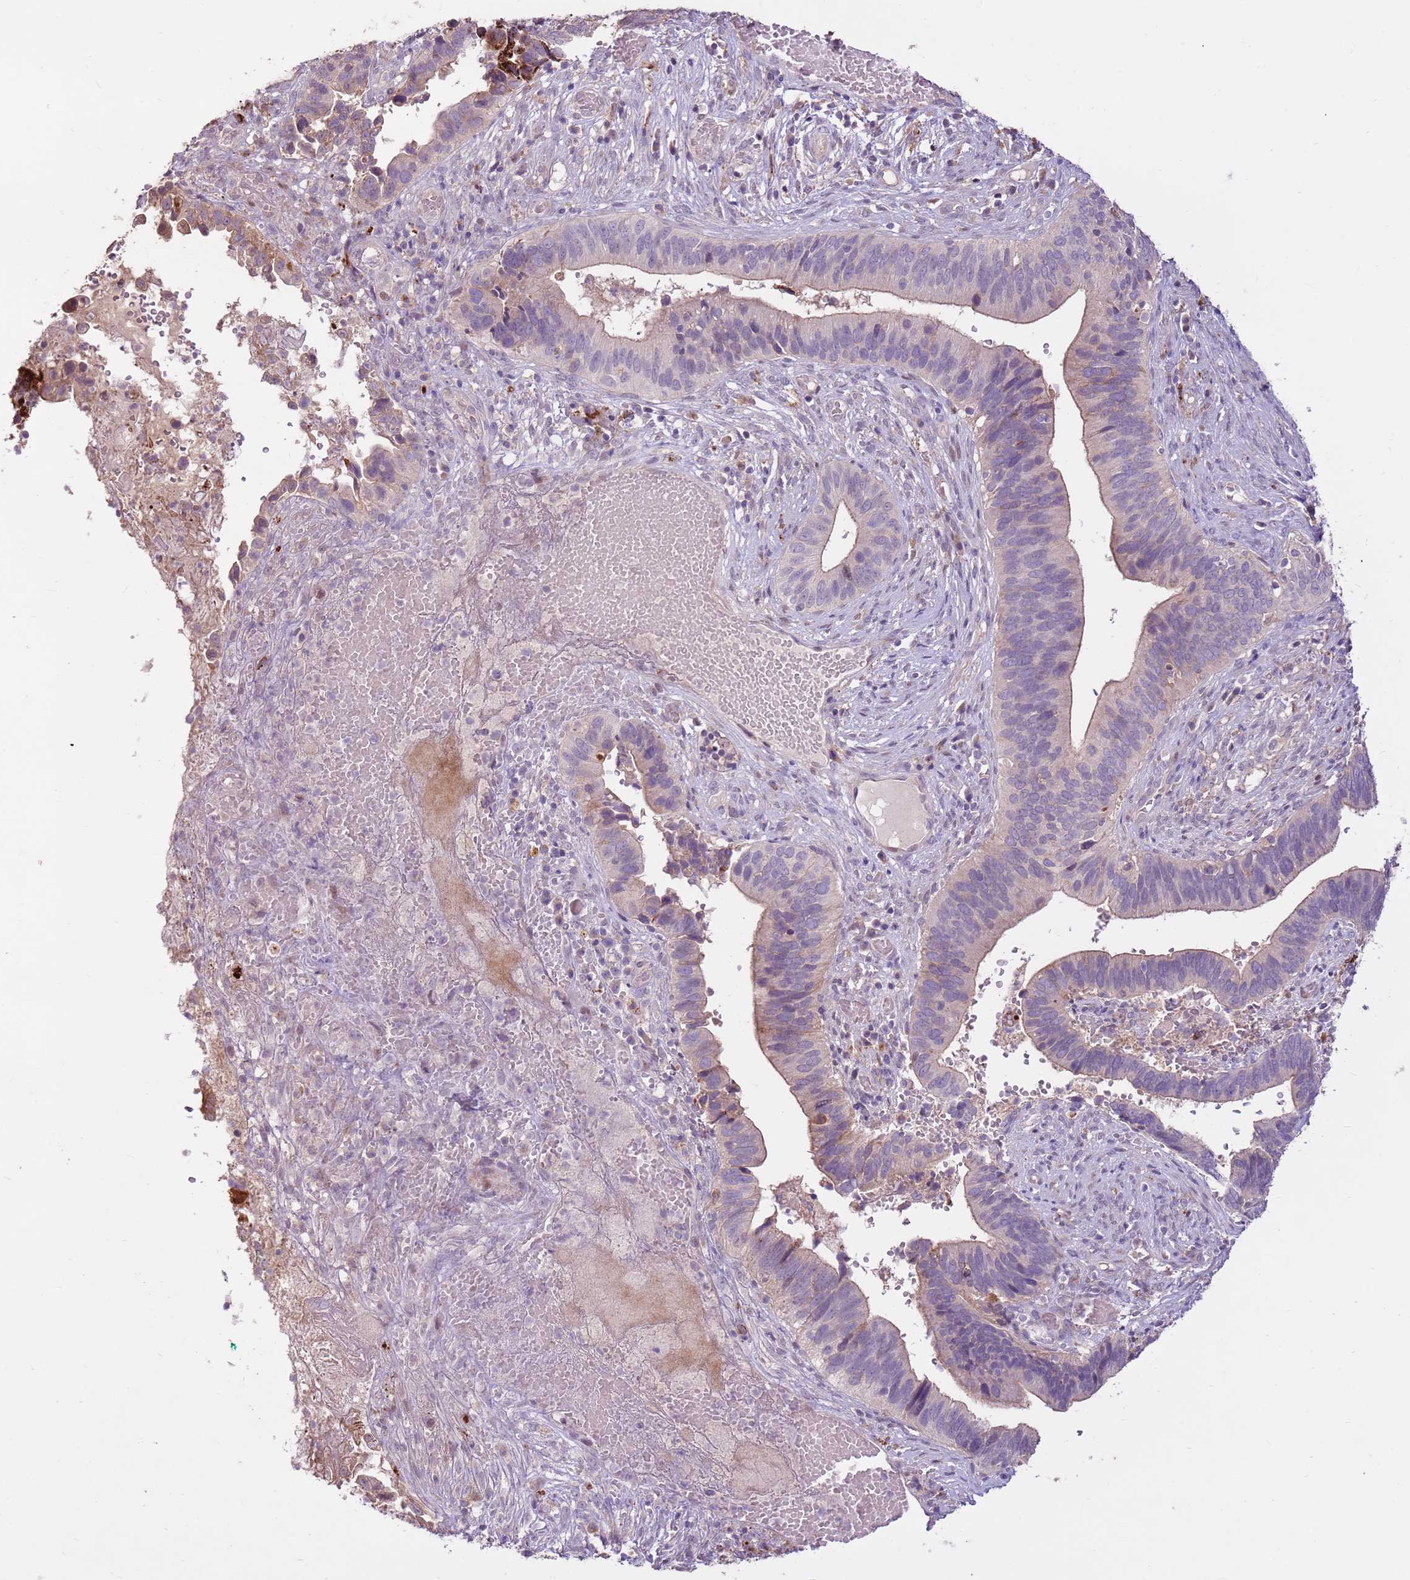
{"staining": {"intensity": "weak", "quantity": "<25%", "location": "cytoplasmic/membranous"}, "tissue": "cervical cancer", "cell_type": "Tumor cells", "image_type": "cancer", "snomed": [{"axis": "morphology", "description": "Adenocarcinoma, NOS"}, {"axis": "topography", "description": "Cervix"}], "caption": "A high-resolution micrograph shows immunohistochemistry (IHC) staining of cervical cancer, which exhibits no significant staining in tumor cells. (DAB immunohistochemistry (IHC) with hematoxylin counter stain).", "gene": "LGI4", "patient": {"sex": "female", "age": 42}}